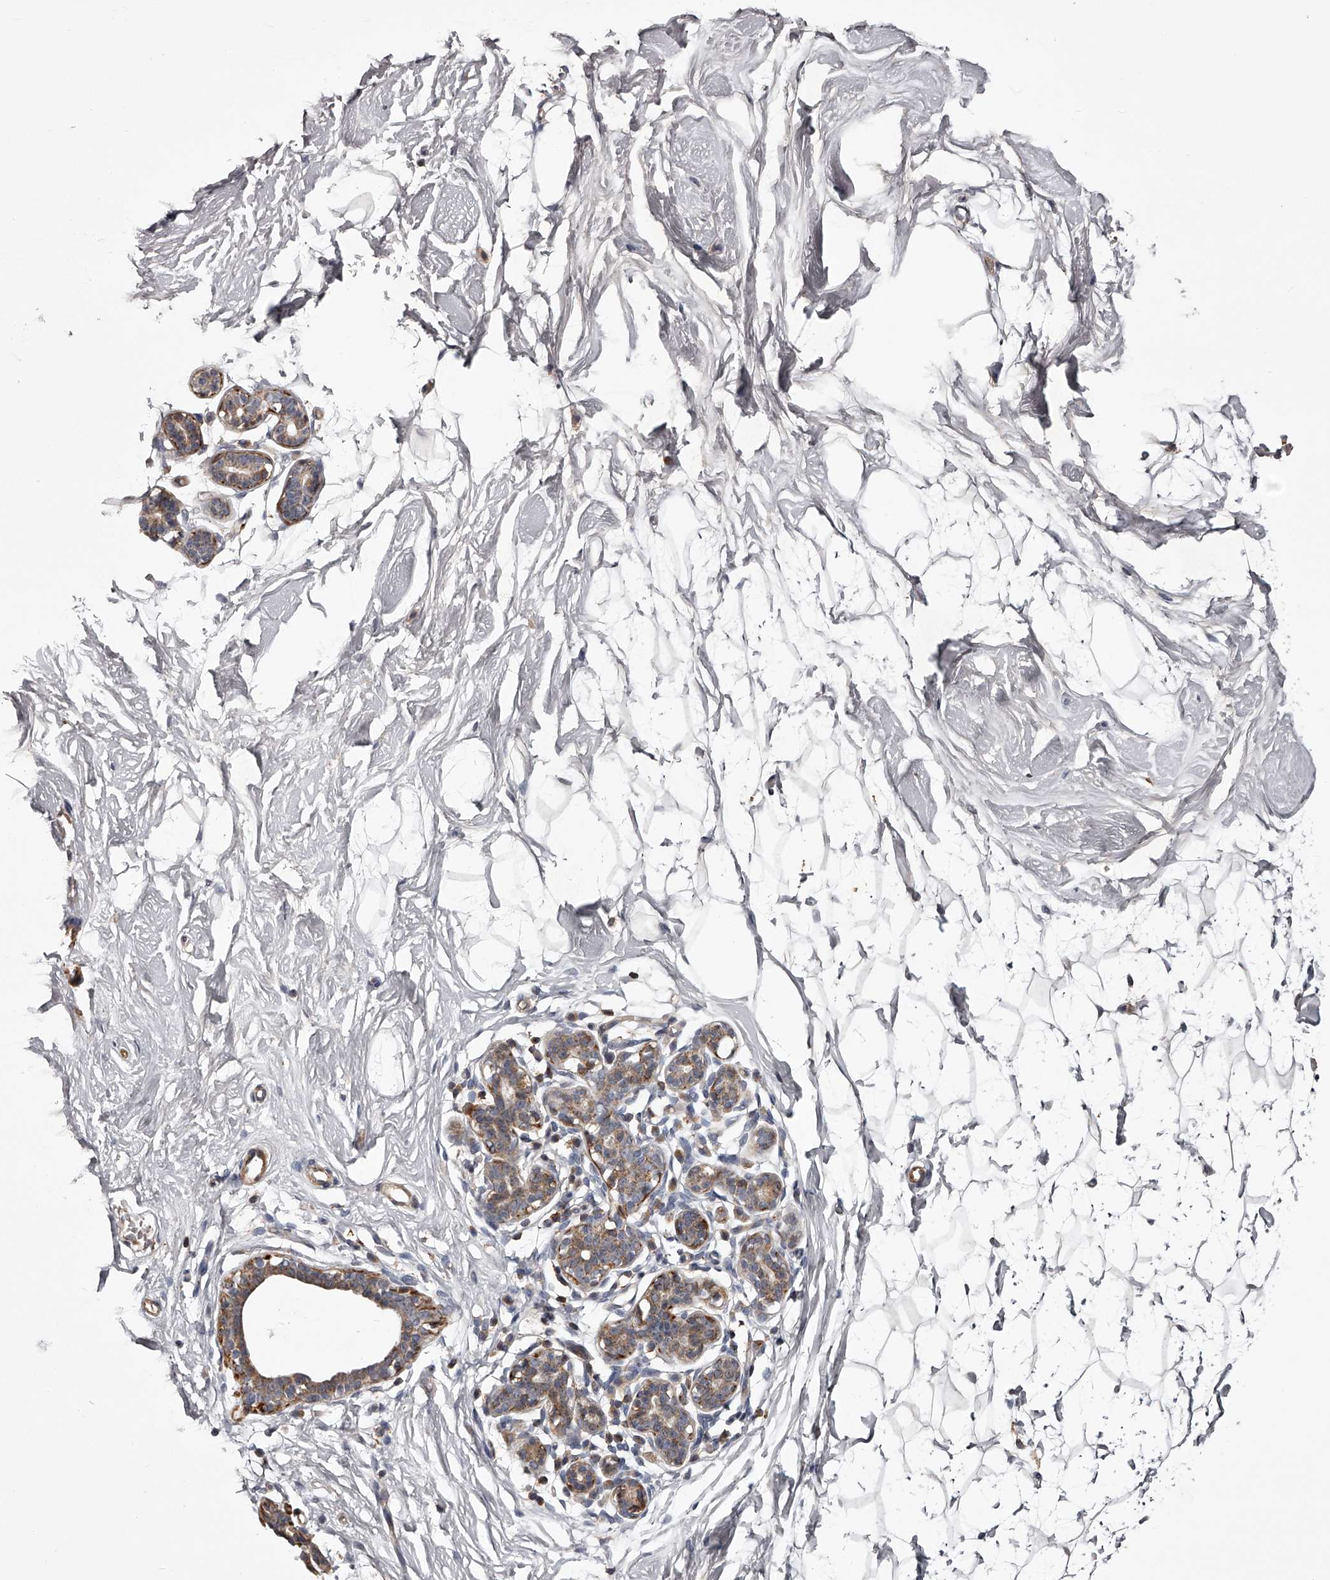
{"staining": {"intensity": "negative", "quantity": "none", "location": "none"}, "tissue": "breast", "cell_type": "Adipocytes", "image_type": "normal", "snomed": [{"axis": "morphology", "description": "Normal tissue, NOS"}, {"axis": "topography", "description": "Breast"}], "caption": "IHC micrograph of benign breast: human breast stained with DAB exhibits no significant protein positivity in adipocytes.", "gene": "RRP36", "patient": {"sex": "female", "age": 26}}